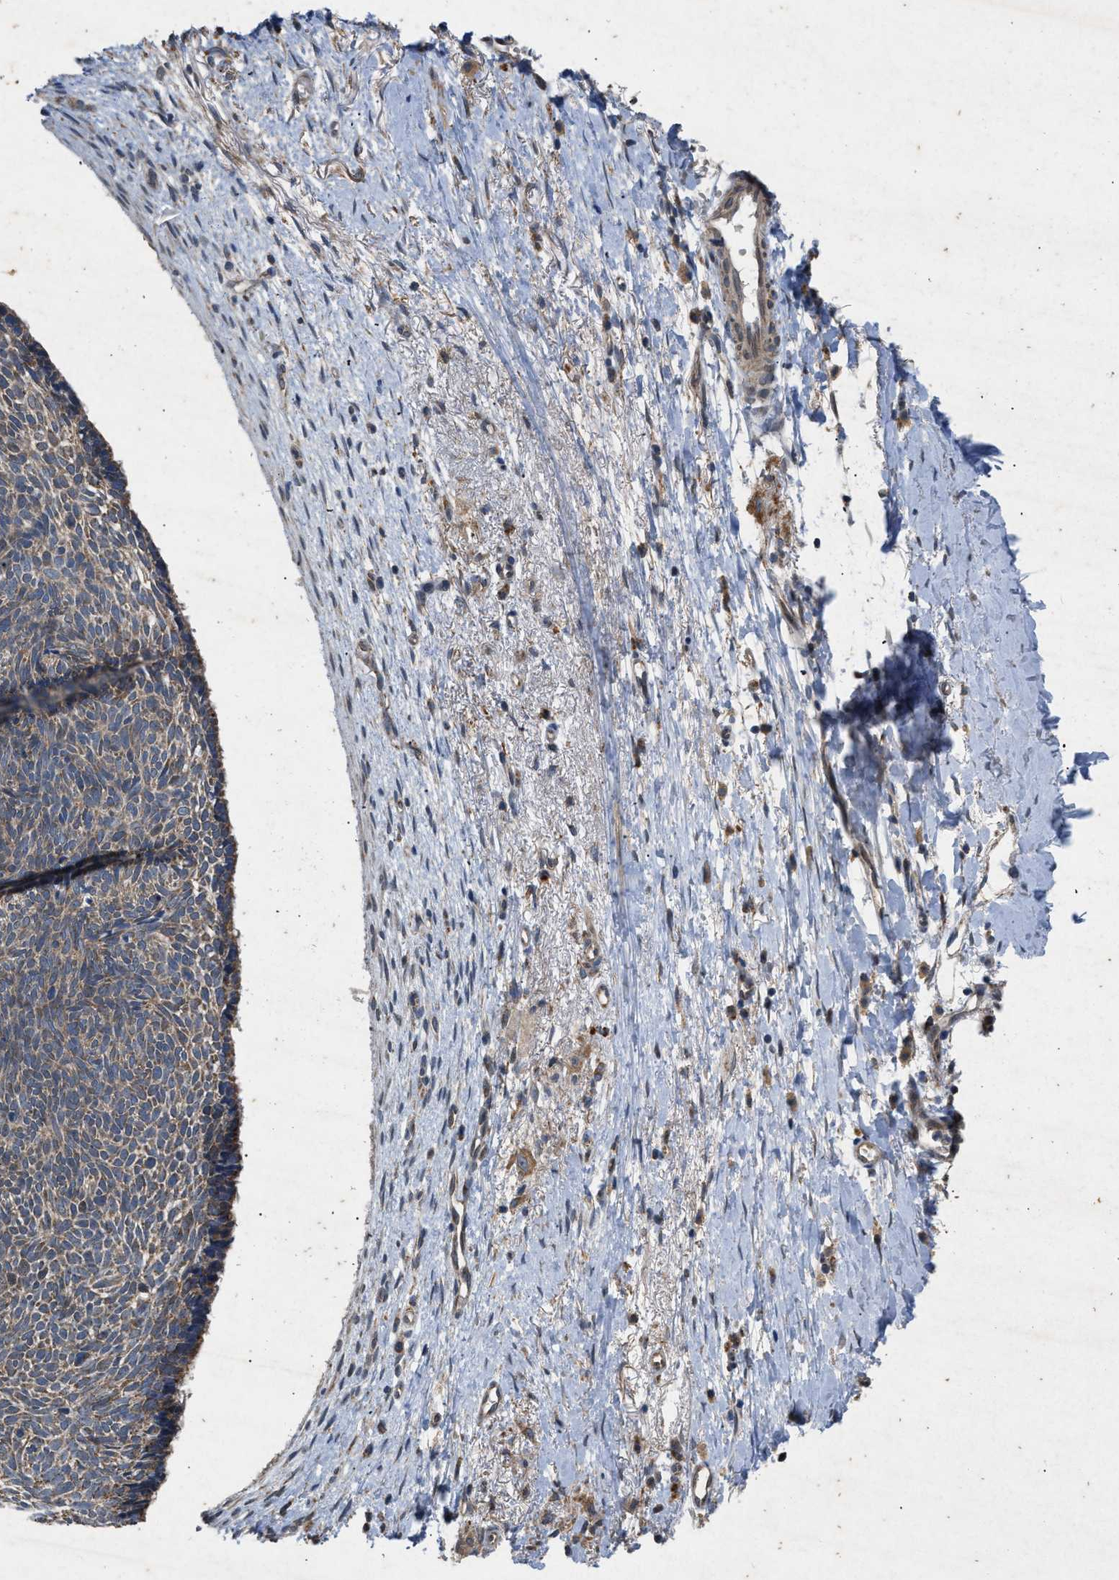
{"staining": {"intensity": "moderate", "quantity": ">75%", "location": "cytoplasmic/membranous"}, "tissue": "skin cancer", "cell_type": "Tumor cells", "image_type": "cancer", "snomed": [{"axis": "morphology", "description": "Basal cell carcinoma"}, {"axis": "topography", "description": "Skin"}], "caption": "Skin cancer (basal cell carcinoma) stained for a protein (brown) displays moderate cytoplasmic/membranous positive expression in about >75% of tumor cells.", "gene": "PRKG2", "patient": {"sex": "female", "age": 84}}